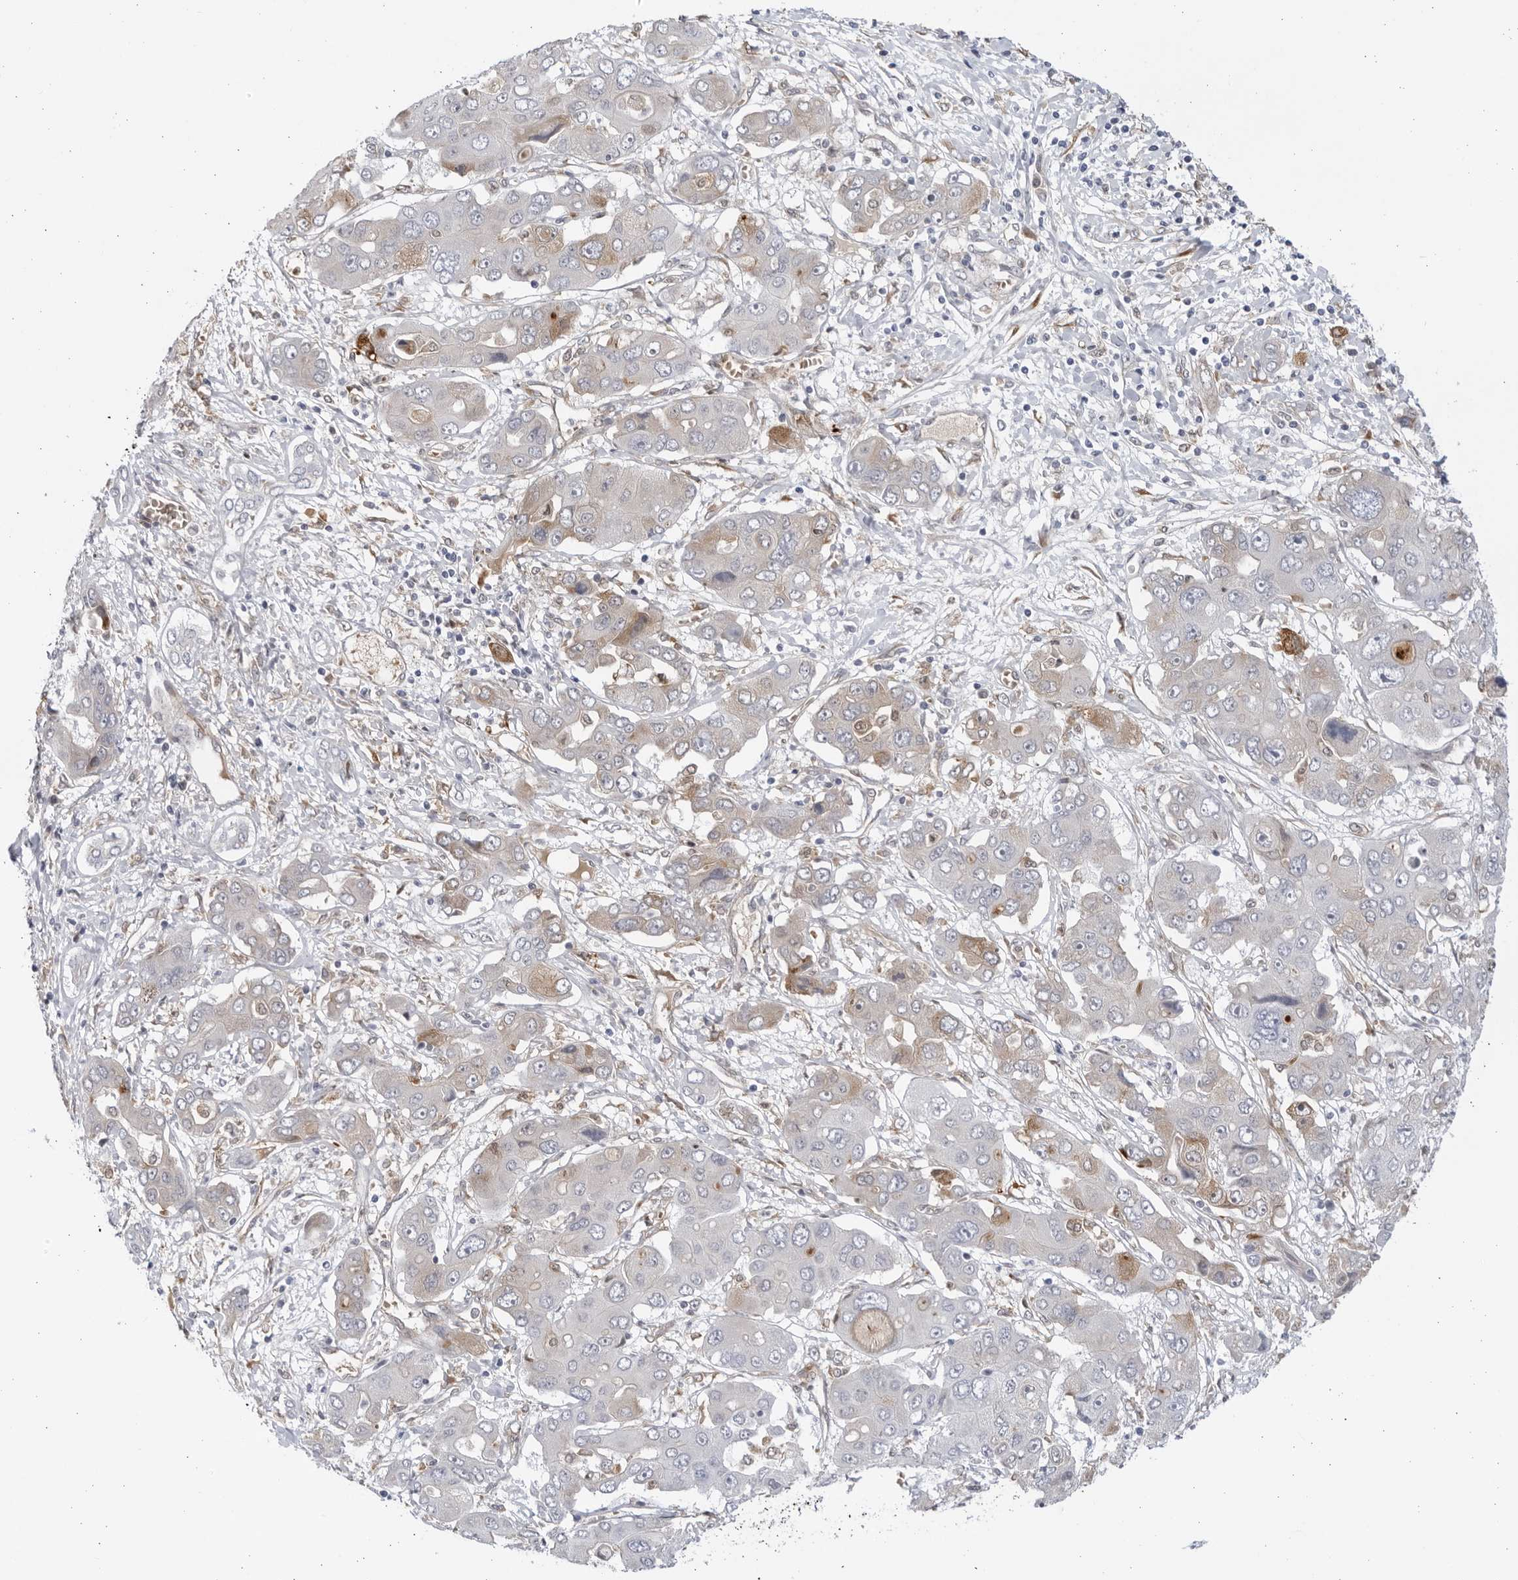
{"staining": {"intensity": "weak", "quantity": "<25%", "location": "cytoplasmic/membranous"}, "tissue": "liver cancer", "cell_type": "Tumor cells", "image_type": "cancer", "snomed": [{"axis": "morphology", "description": "Cholangiocarcinoma"}, {"axis": "topography", "description": "Liver"}], "caption": "Tumor cells show no significant protein expression in cholangiocarcinoma (liver). (Brightfield microscopy of DAB (3,3'-diaminobenzidine) immunohistochemistry at high magnification).", "gene": "BMP2K", "patient": {"sex": "male", "age": 67}}